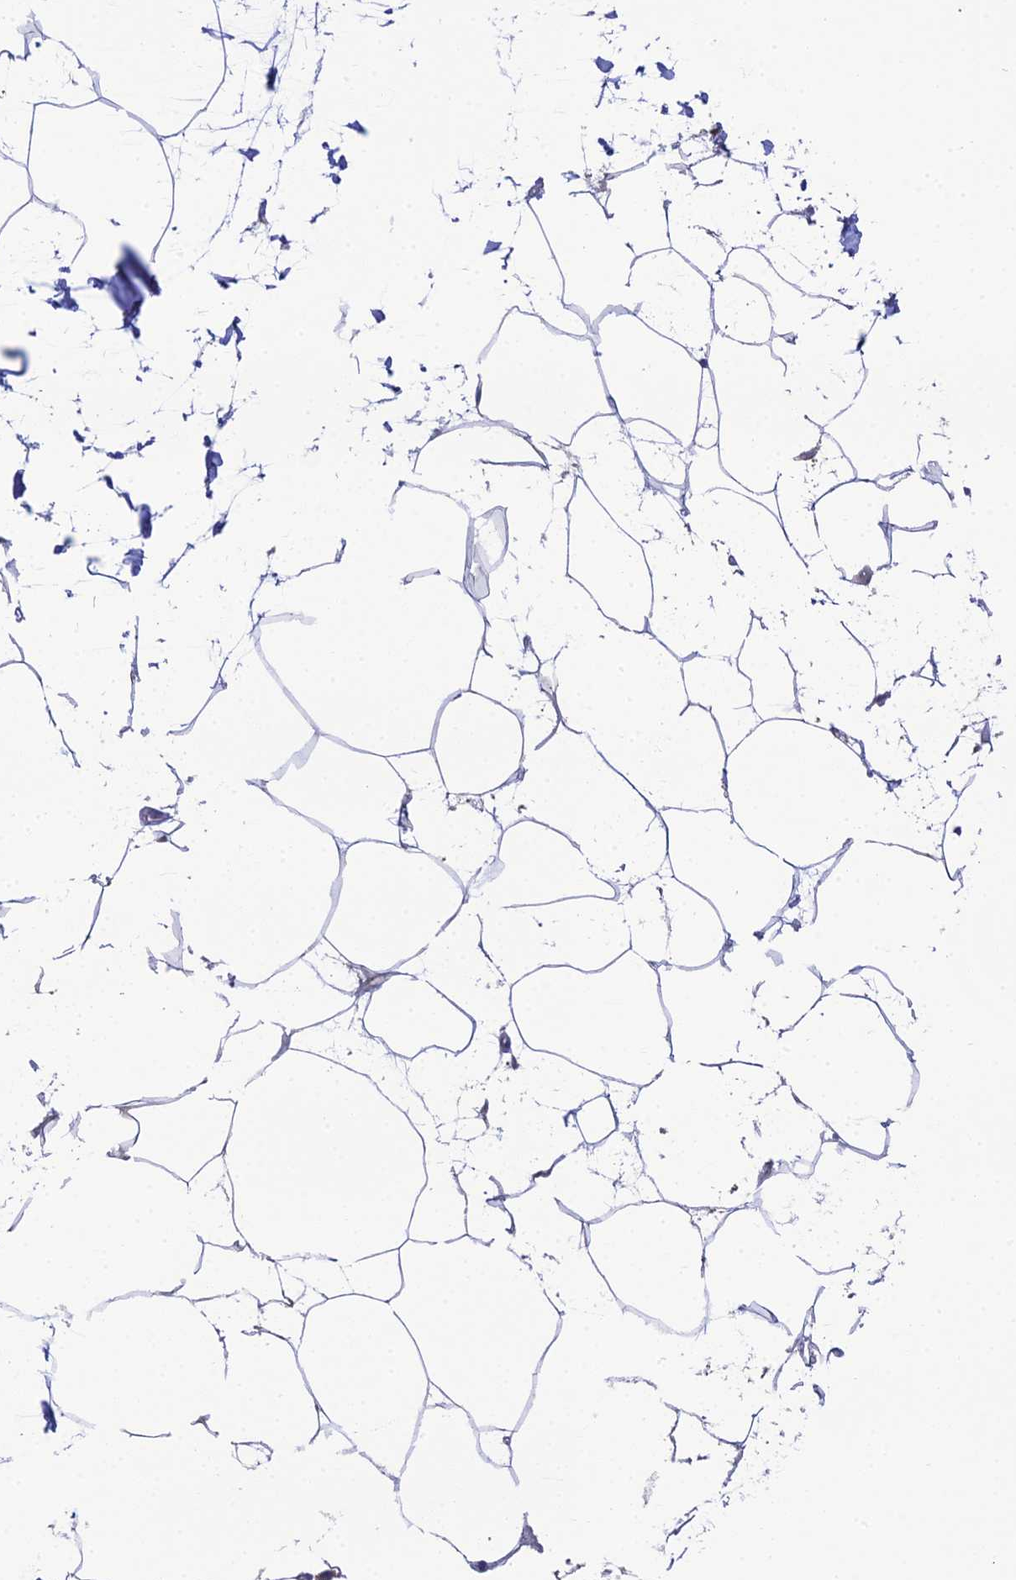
{"staining": {"intensity": "negative", "quantity": "none", "location": "none"}, "tissue": "adipose tissue", "cell_type": "Adipocytes", "image_type": "normal", "snomed": [{"axis": "morphology", "description": "Normal tissue, NOS"}, {"axis": "topography", "description": "Adipose tissue"}], "caption": "Human adipose tissue stained for a protein using IHC displays no expression in adipocytes.", "gene": "ELOA2", "patient": {"sex": "female", "age": 37}}